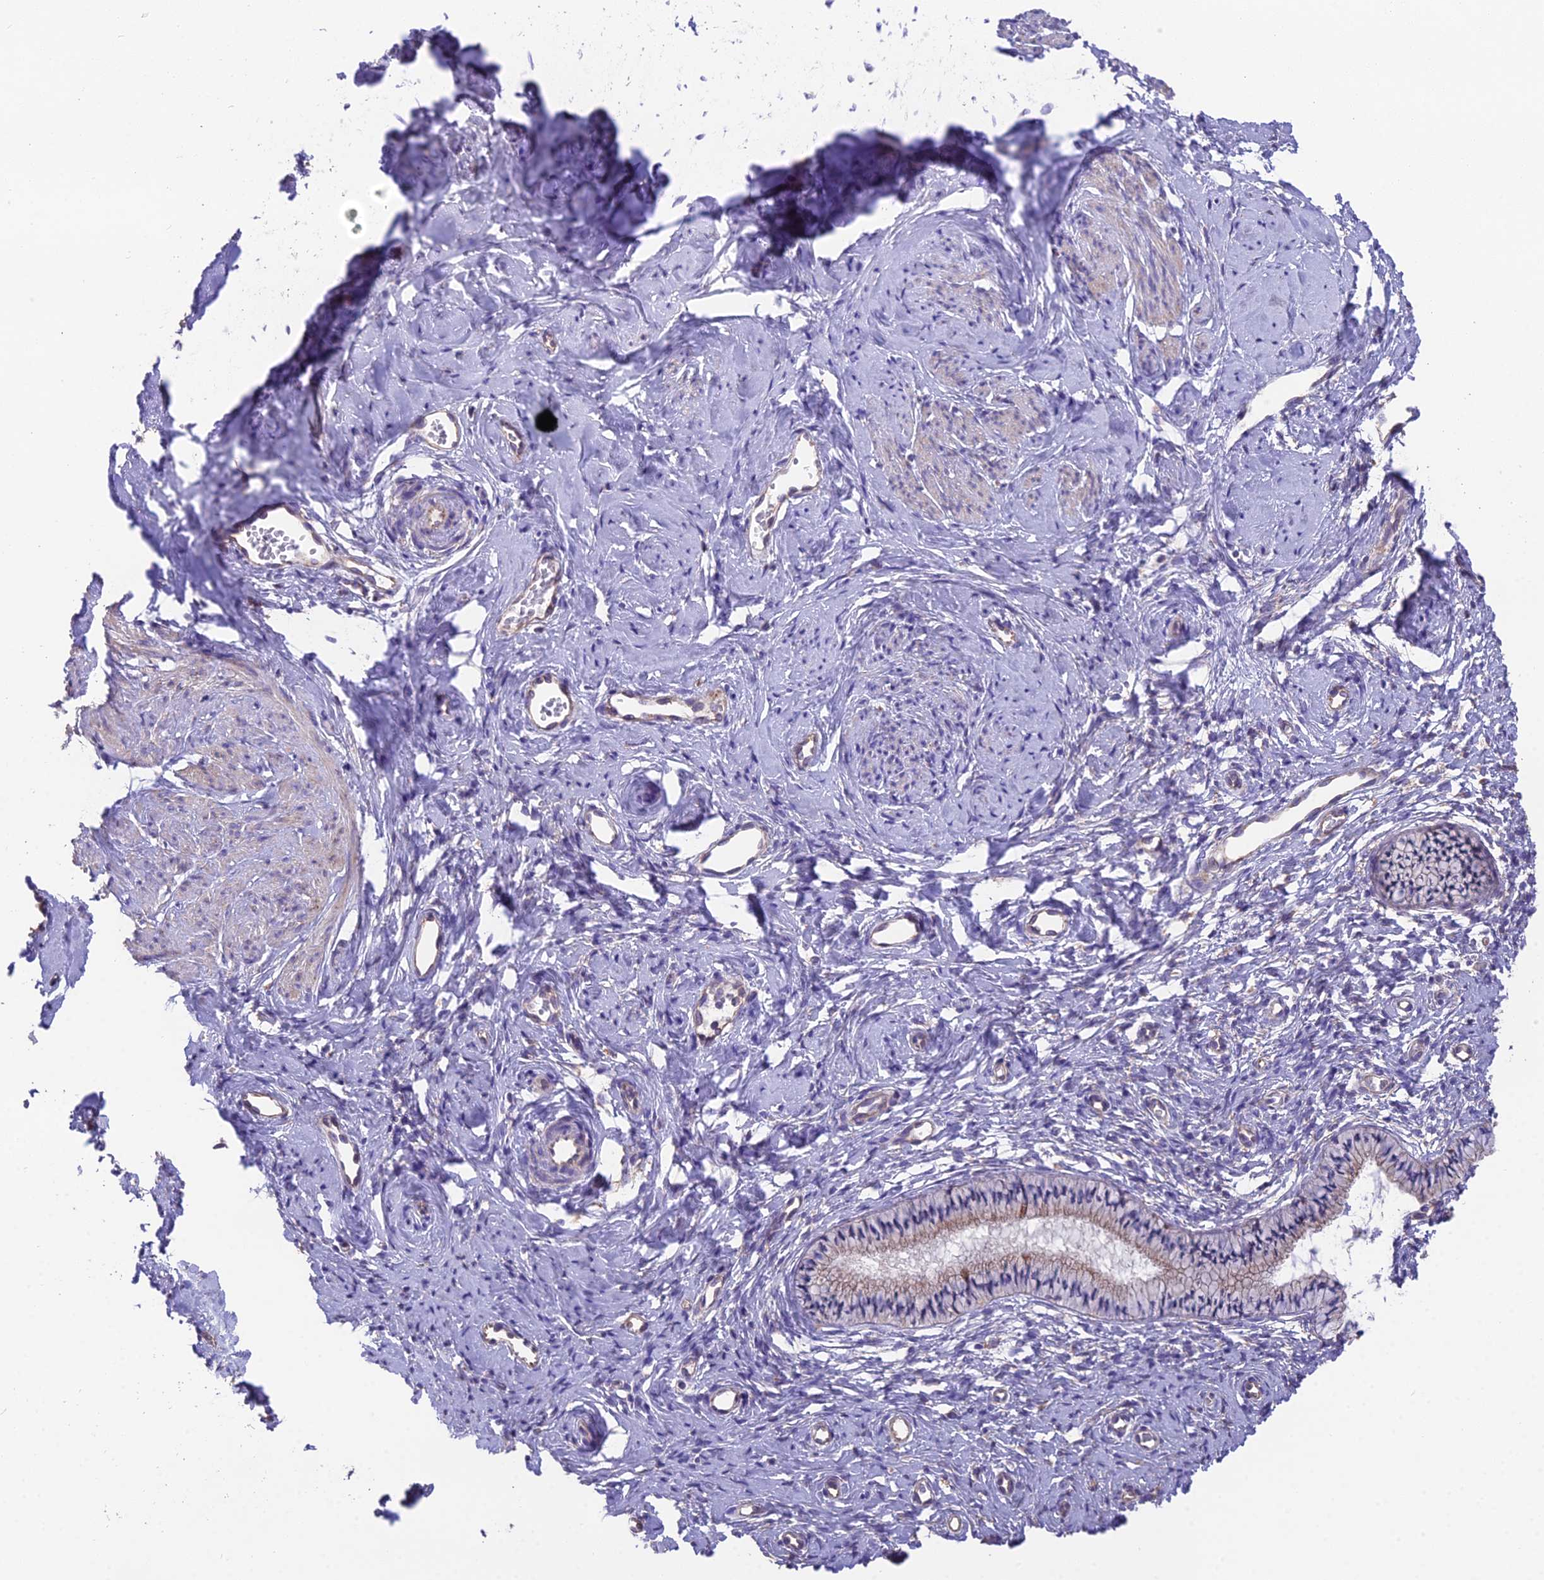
{"staining": {"intensity": "weak", "quantity": "<25%", "location": "cytoplasmic/membranous"}, "tissue": "cervix", "cell_type": "Glandular cells", "image_type": "normal", "snomed": [{"axis": "morphology", "description": "Normal tissue, NOS"}, {"axis": "topography", "description": "Cervix"}], "caption": "DAB immunohistochemical staining of unremarkable human cervix shows no significant positivity in glandular cells. The staining was performed using DAB to visualize the protein expression in brown, while the nuclei were stained in blue with hematoxylin (Magnification: 20x).", "gene": "BLOC1S4", "patient": {"sex": "female", "age": 57}}